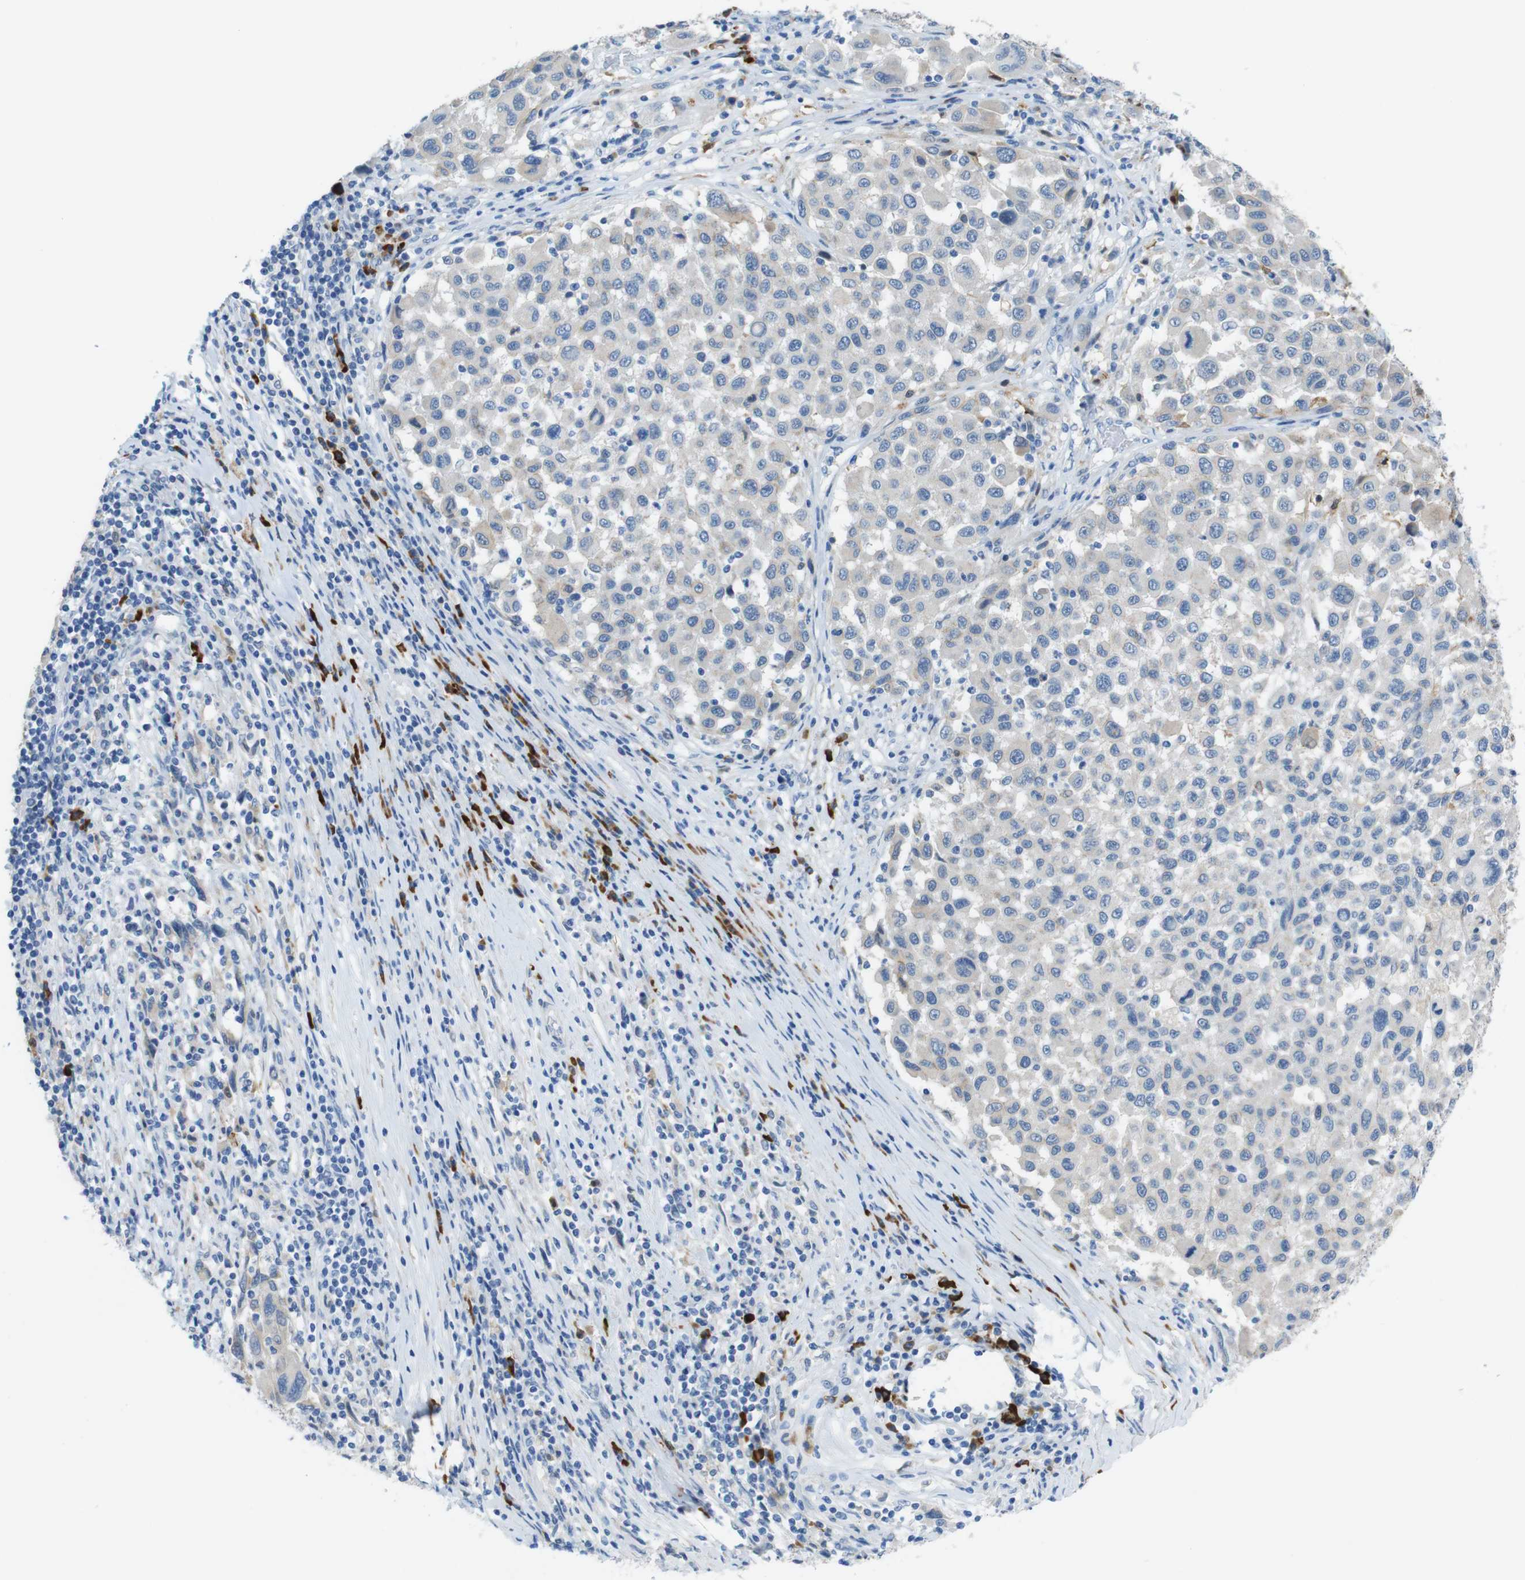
{"staining": {"intensity": "negative", "quantity": "none", "location": "none"}, "tissue": "melanoma", "cell_type": "Tumor cells", "image_type": "cancer", "snomed": [{"axis": "morphology", "description": "Malignant melanoma, Metastatic site"}, {"axis": "topography", "description": "Lymph node"}], "caption": "Tumor cells are negative for protein expression in human melanoma.", "gene": "CLMN", "patient": {"sex": "male", "age": 61}}